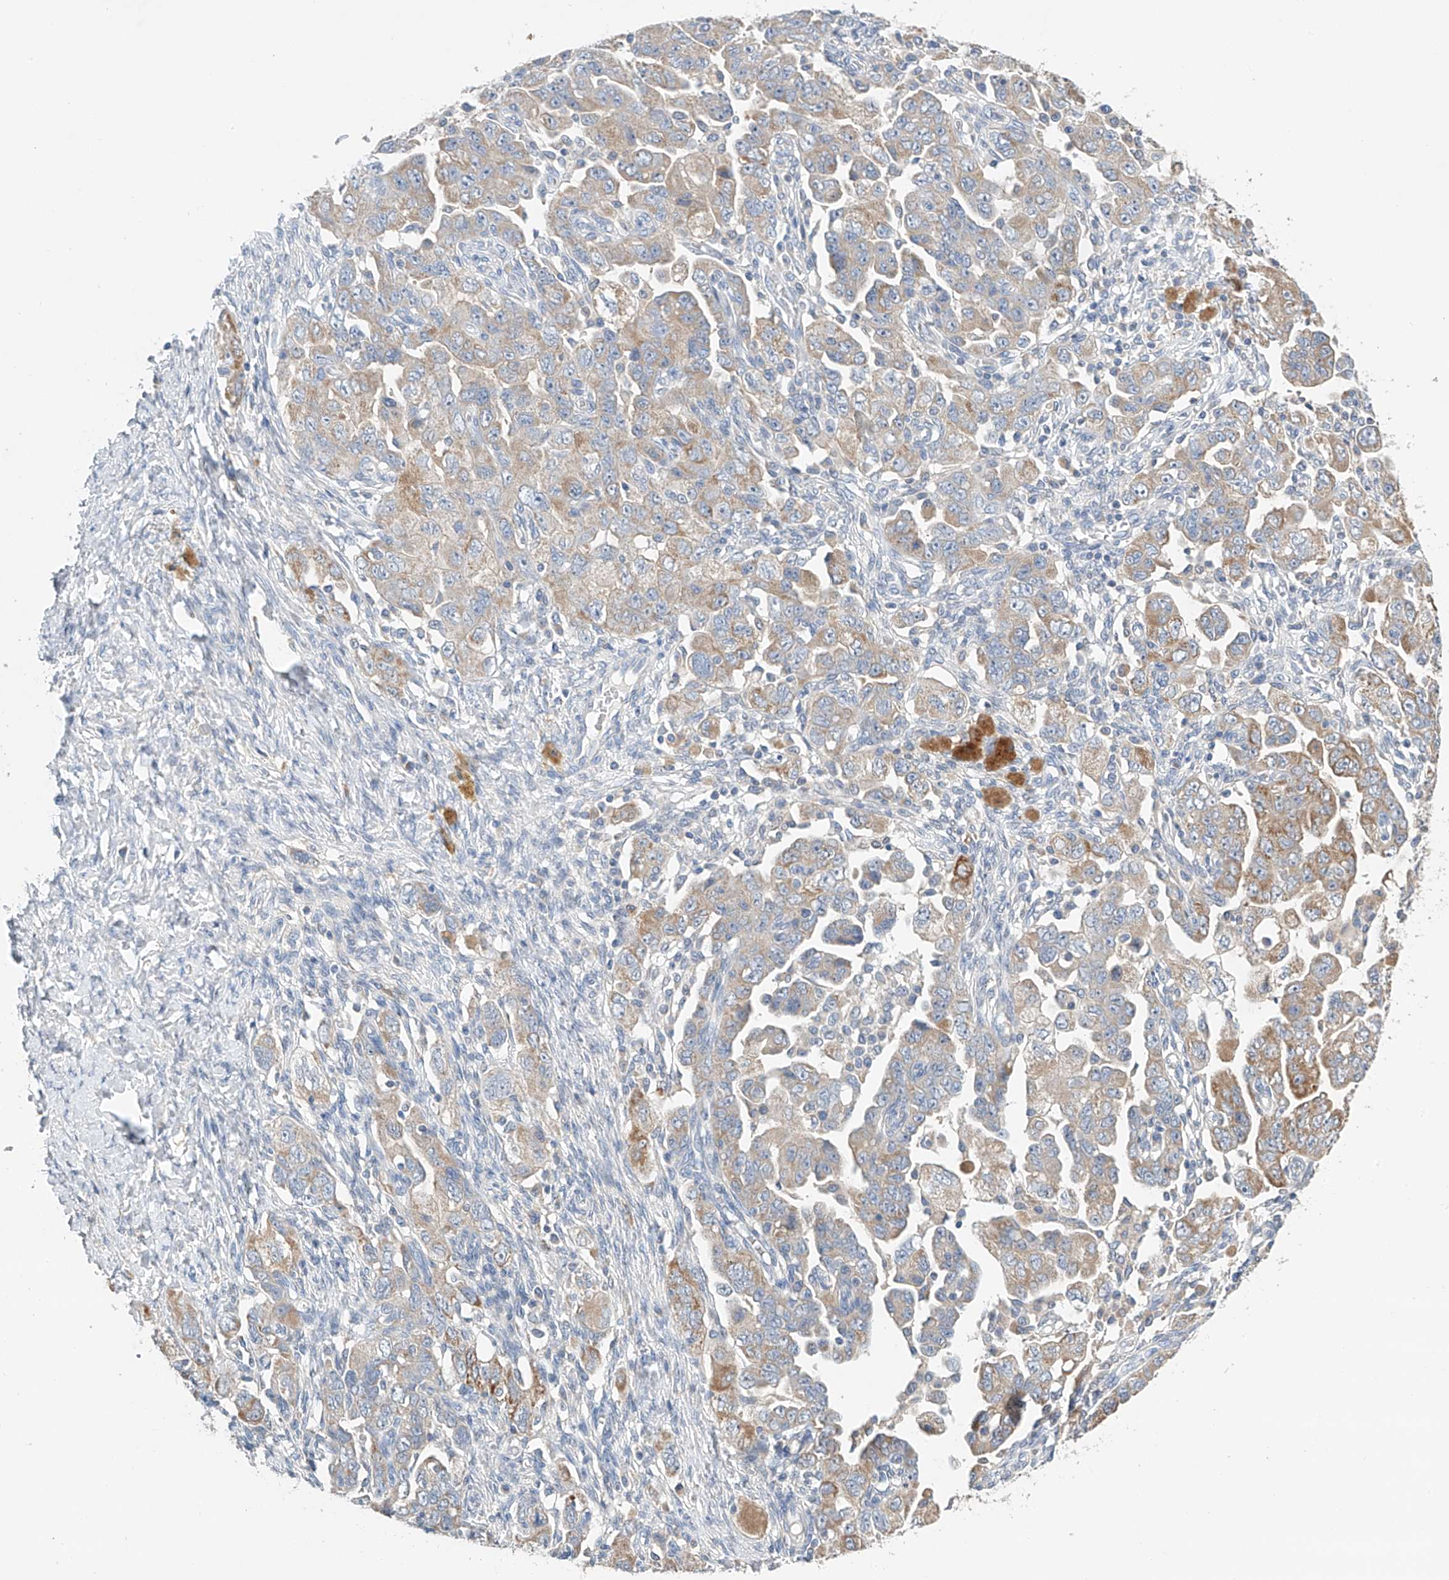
{"staining": {"intensity": "weak", "quantity": ">75%", "location": "cytoplasmic/membranous"}, "tissue": "ovarian cancer", "cell_type": "Tumor cells", "image_type": "cancer", "snomed": [{"axis": "morphology", "description": "Carcinoma, NOS"}, {"axis": "morphology", "description": "Cystadenocarcinoma, serous, NOS"}, {"axis": "topography", "description": "Ovary"}], "caption": "Immunohistochemical staining of ovarian carcinoma shows low levels of weak cytoplasmic/membranous positivity in about >75% of tumor cells.", "gene": "GPC4", "patient": {"sex": "female", "age": 69}}